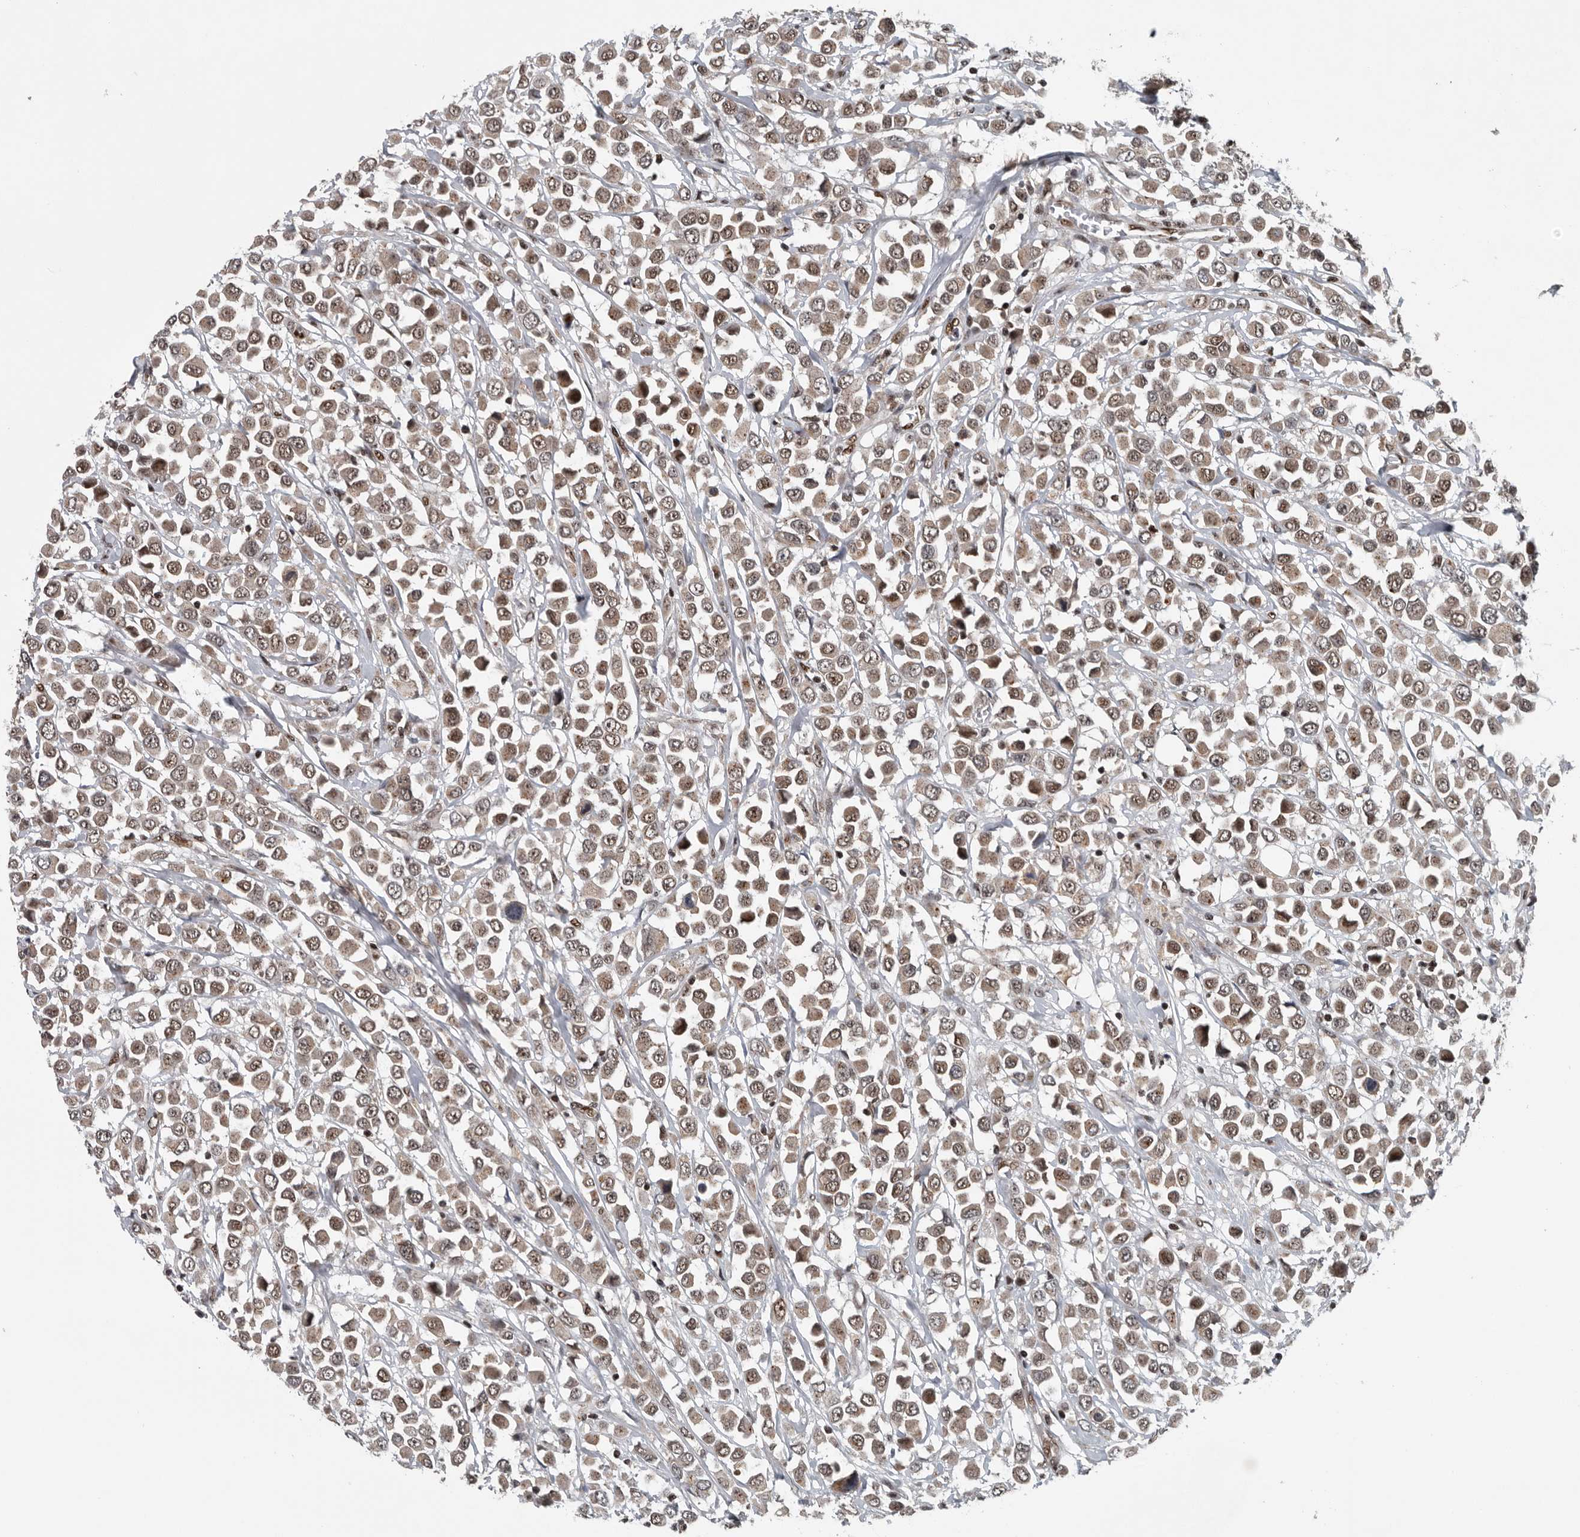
{"staining": {"intensity": "weak", "quantity": ">75%", "location": "cytoplasmic/membranous,nuclear"}, "tissue": "breast cancer", "cell_type": "Tumor cells", "image_type": "cancer", "snomed": [{"axis": "morphology", "description": "Duct carcinoma"}, {"axis": "topography", "description": "Breast"}], "caption": "Tumor cells display low levels of weak cytoplasmic/membranous and nuclear staining in about >75% of cells in breast intraductal carcinoma.", "gene": "SENP7", "patient": {"sex": "female", "age": 61}}